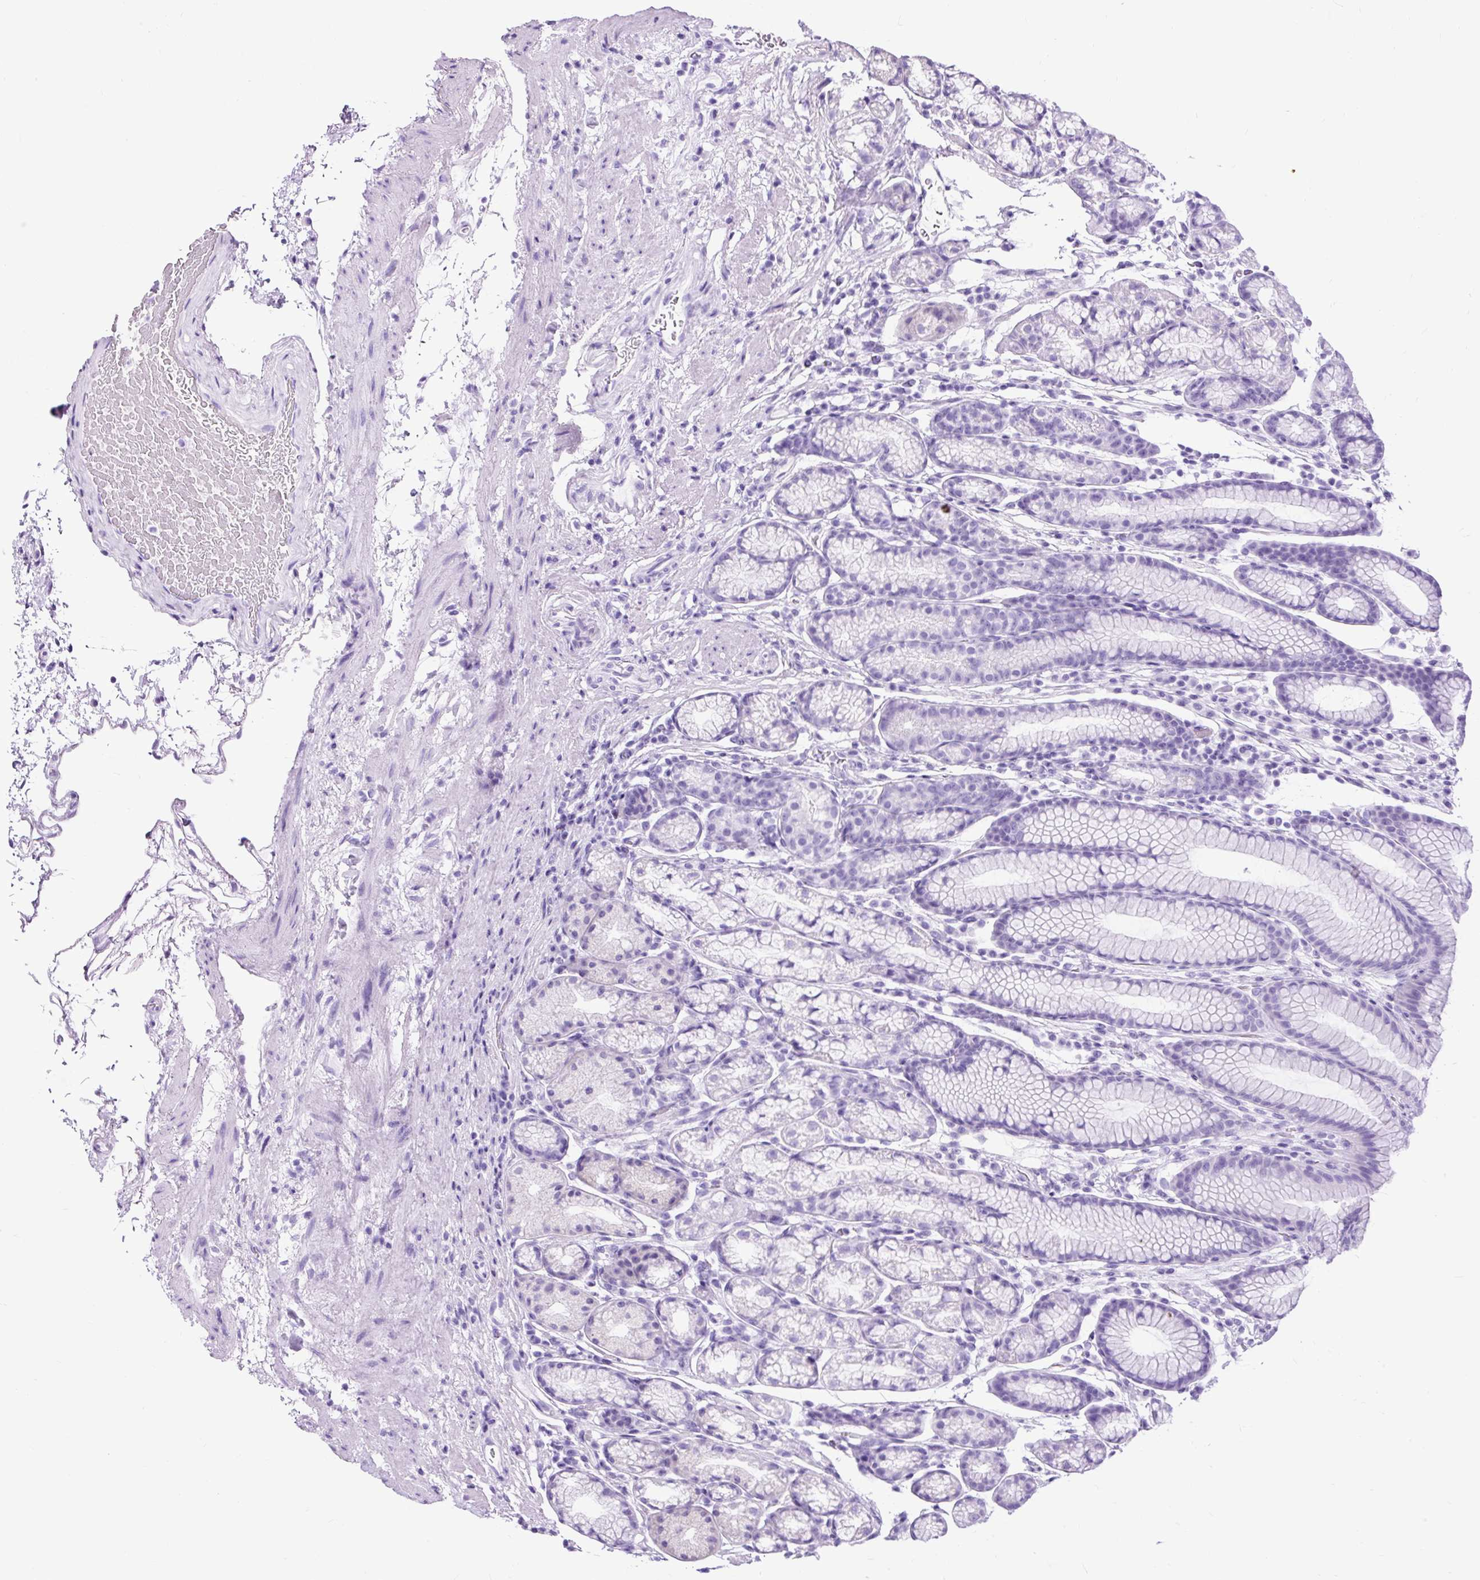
{"staining": {"intensity": "weak", "quantity": "<25%", "location": "cytoplasmic/membranous"}, "tissue": "stomach", "cell_type": "Glandular cells", "image_type": "normal", "snomed": [{"axis": "morphology", "description": "Normal tissue, NOS"}, {"axis": "topography", "description": "Stomach, lower"}], "caption": "This is an IHC histopathology image of normal stomach. There is no expression in glandular cells.", "gene": "PDIA2", "patient": {"sex": "male", "age": 67}}